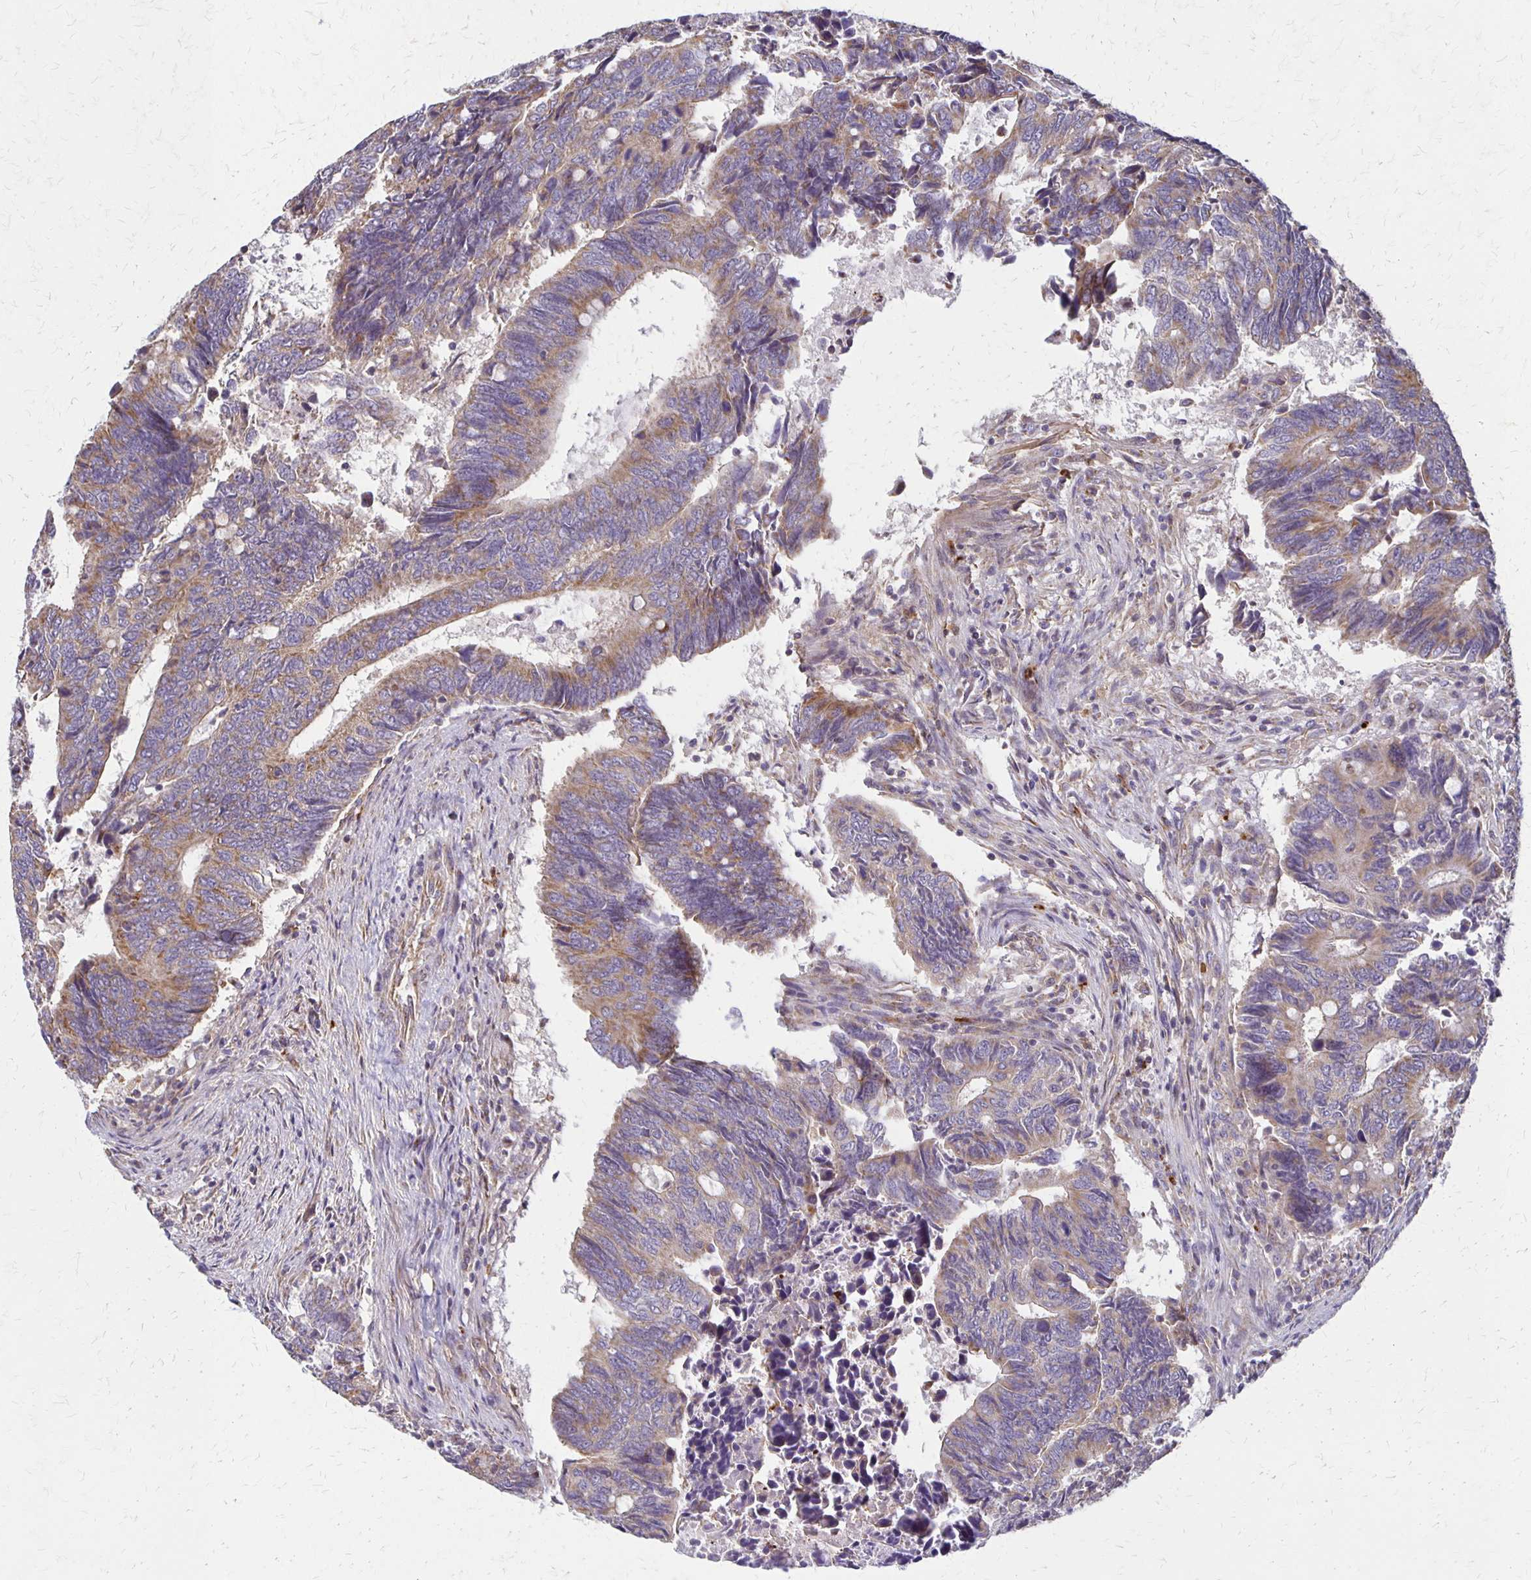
{"staining": {"intensity": "weak", "quantity": "25%-75%", "location": "cytoplasmic/membranous"}, "tissue": "colorectal cancer", "cell_type": "Tumor cells", "image_type": "cancer", "snomed": [{"axis": "morphology", "description": "Adenocarcinoma, NOS"}, {"axis": "topography", "description": "Colon"}], "caption": "Immunohistochemical staining of human adenocarcinoma (colorectal) reveals low levels of weak cytoplasmic/membranous staining in approximately 25%-75% of tumor cells. Immunohistochemistry stains the protein of interest in brown and the nuclei are stained blue.", "gene": "EIF4EBP2", "patient": {"sex": "male", "age": 87}}